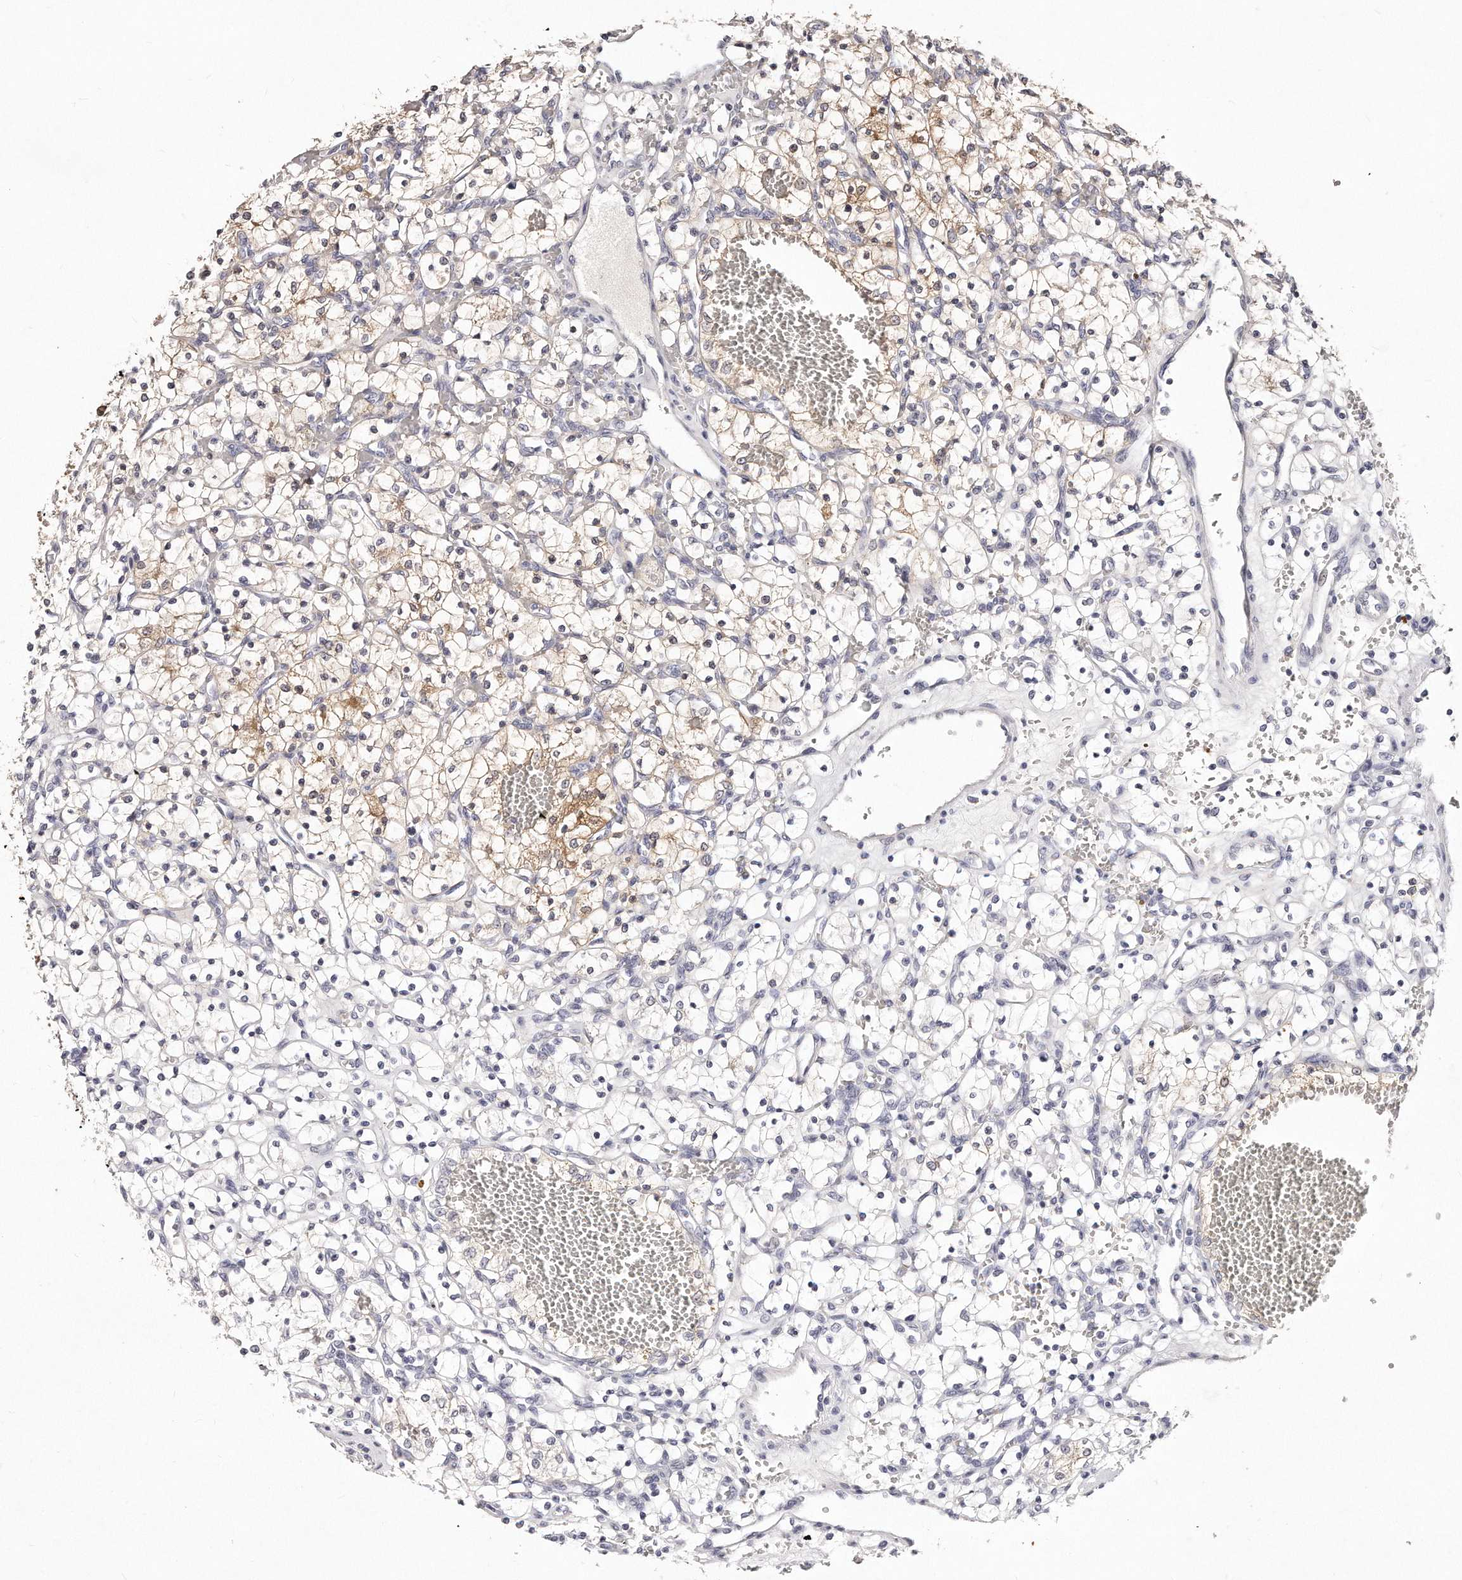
{"staining": {"intensity": "weak", "quantity": "<25%", "location": "cytoplasmic/membranous"}, "tissue": "renal cancer", "cell_type": "Tumor cells", "image_type": "cancer", "snomed": [{"axis": "morphology", "description": "Adenocarcinoma, NOS"}, {"axis": "topography", "description": "Kidney"}], "caption": "Immunohistochemistry image of neoplastic tissue: human renal cancer stained with DAB (3,3'-diaminobenzidine) reveals no significant protein positivity in tumor cells.", "gene": "GDA", "patient": {"sex": "female", "age": 69}}